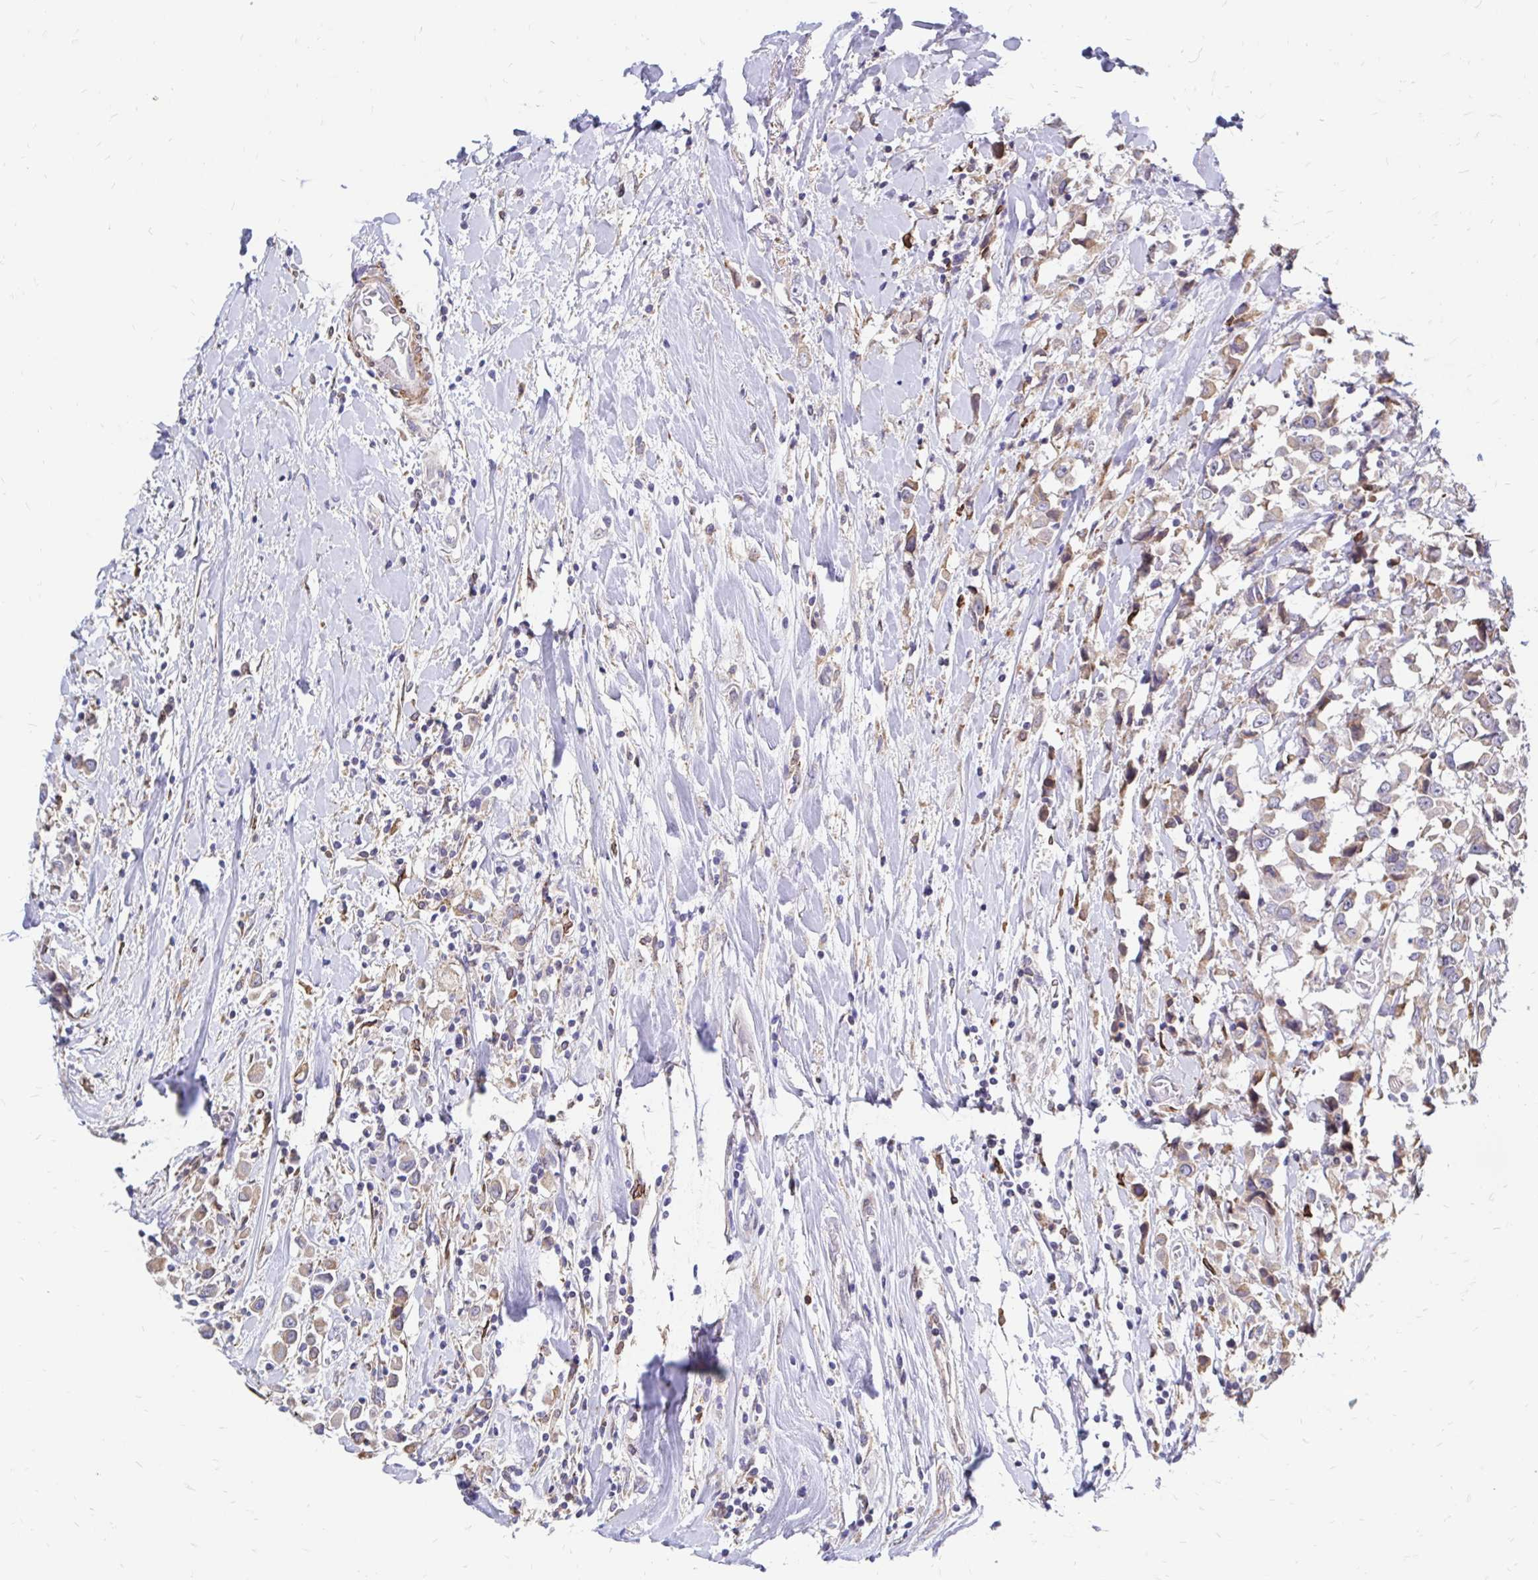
{"staining": {"intensity": "weak", "quantity": "<25%", "location": "cytoplasmic/membranous"}, "tissue": "breast cancer", "cell_type": "Tumor cells", "image_type": "cancer", "snomed": [{"axis": "morphology", "description": "Duct carcinoma"}, {"axis": "topography", "description": "Breast"}], "caption": "The photomicrograph reveals no staining of tumor cells in invasive ductal carcinoma (breast).", "gene": "CDKL1", "patient": {"sex": "female", "age": 61}}